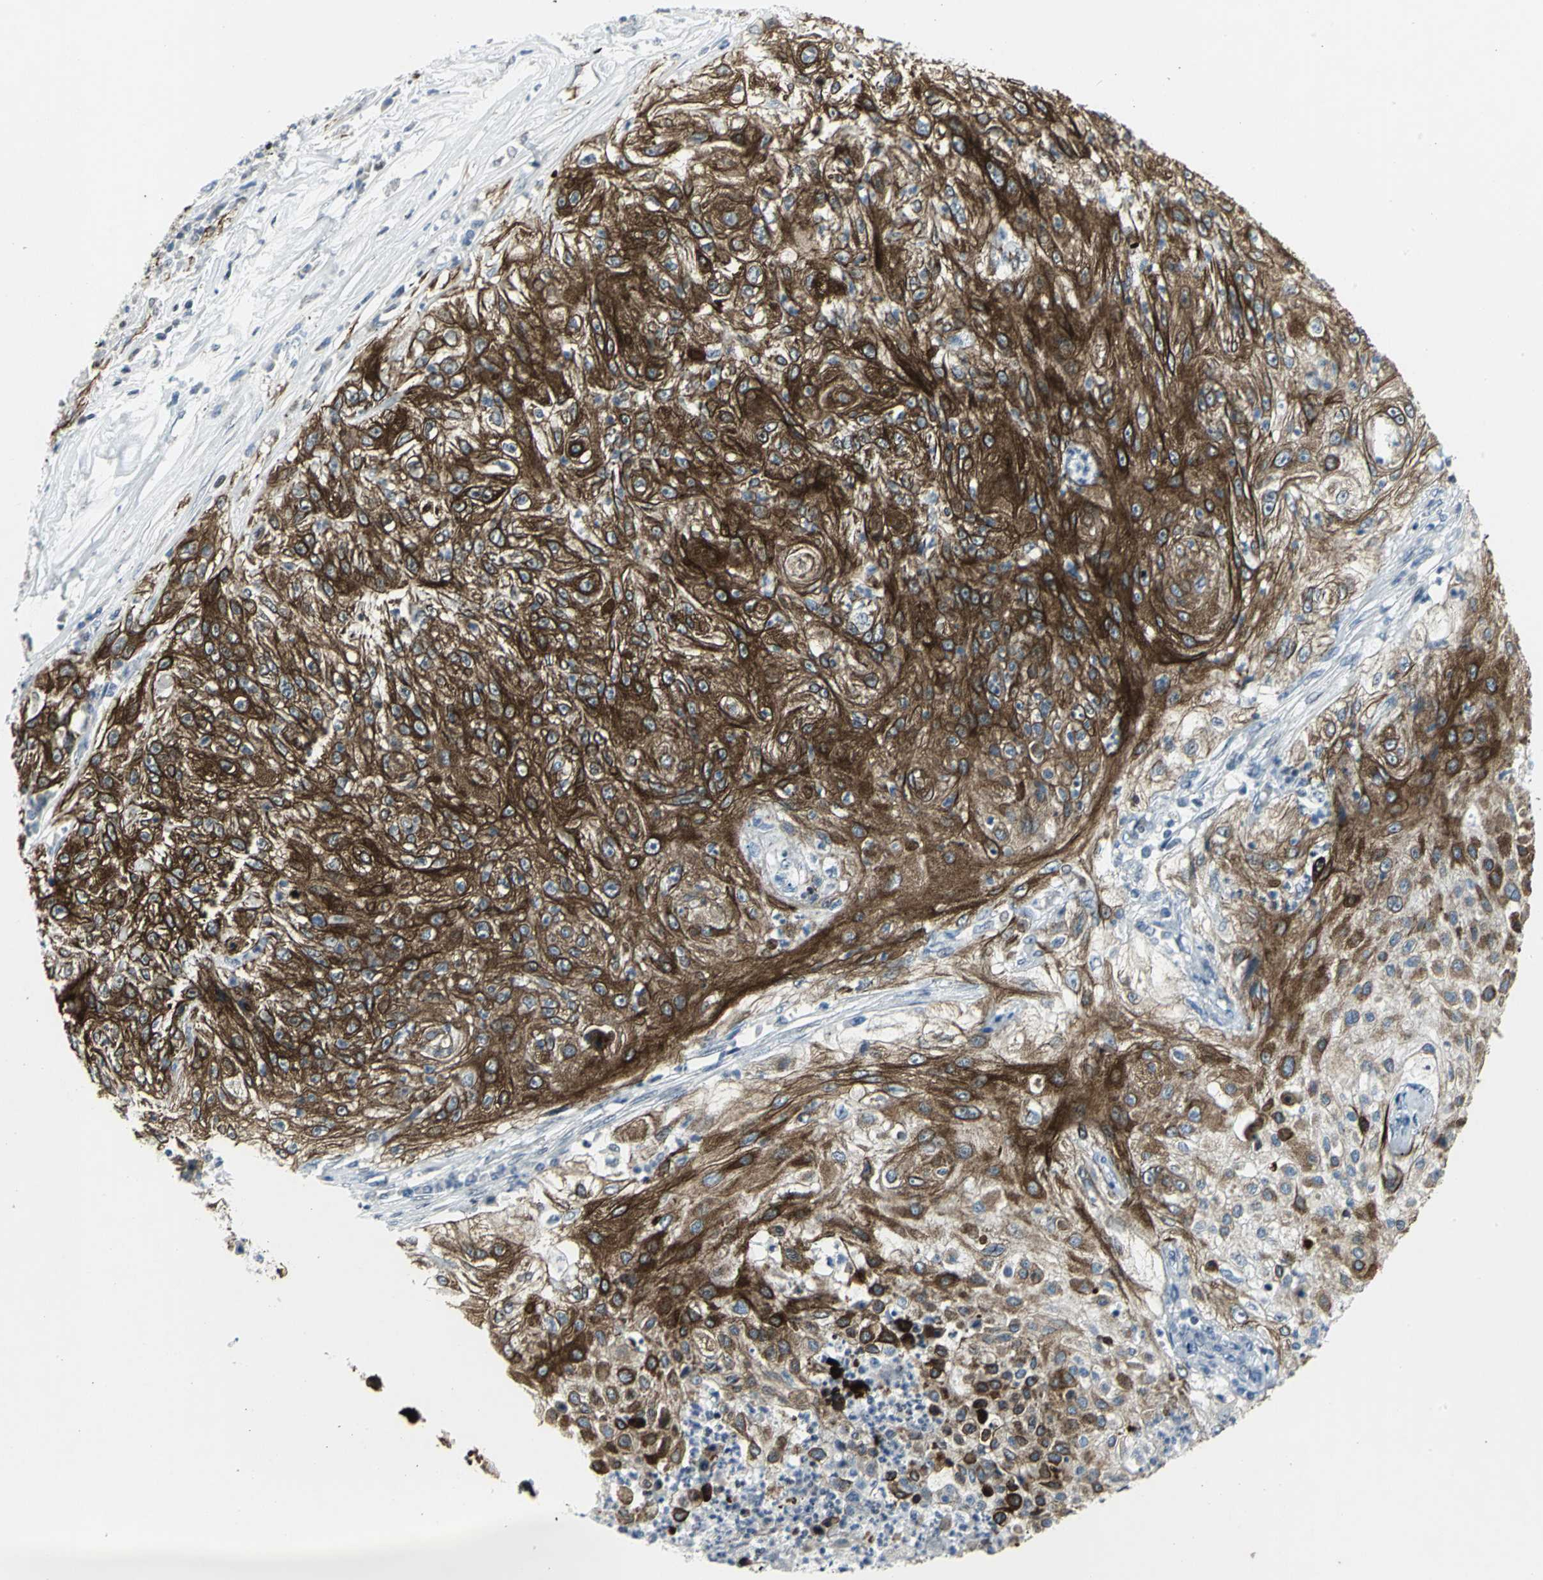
{"staining": {"intensity": "strong", "quantity": ">75%", "location": "cytoplasmic/membranous"}, "tissue": "lung cancer", "cell_type": "Tumor cells", "image_type": "cancer", "snomed": [{"axis": "morphology", "description": "Inflammation, NOS"}, {"axis": "morphology", "description": "Squamous cell carcinoma, NOS"}, {"axis": "topography", "description": "Lymph node"}, {"axis": "topography", "description": "Soft tissue"}, {"axis": "topography", "description": "Lung"}], "caption": "Protein staining demonstrates strong cytoplasmic/membranous expression in approximately >75% of tumor cells in lung cancer. (DAB (3,3'-diaminobenzidine) IHC with brightfield microscopy, high magnification).", "gene": "RPA1", "patient": {"sex": "male", "age": 66}}